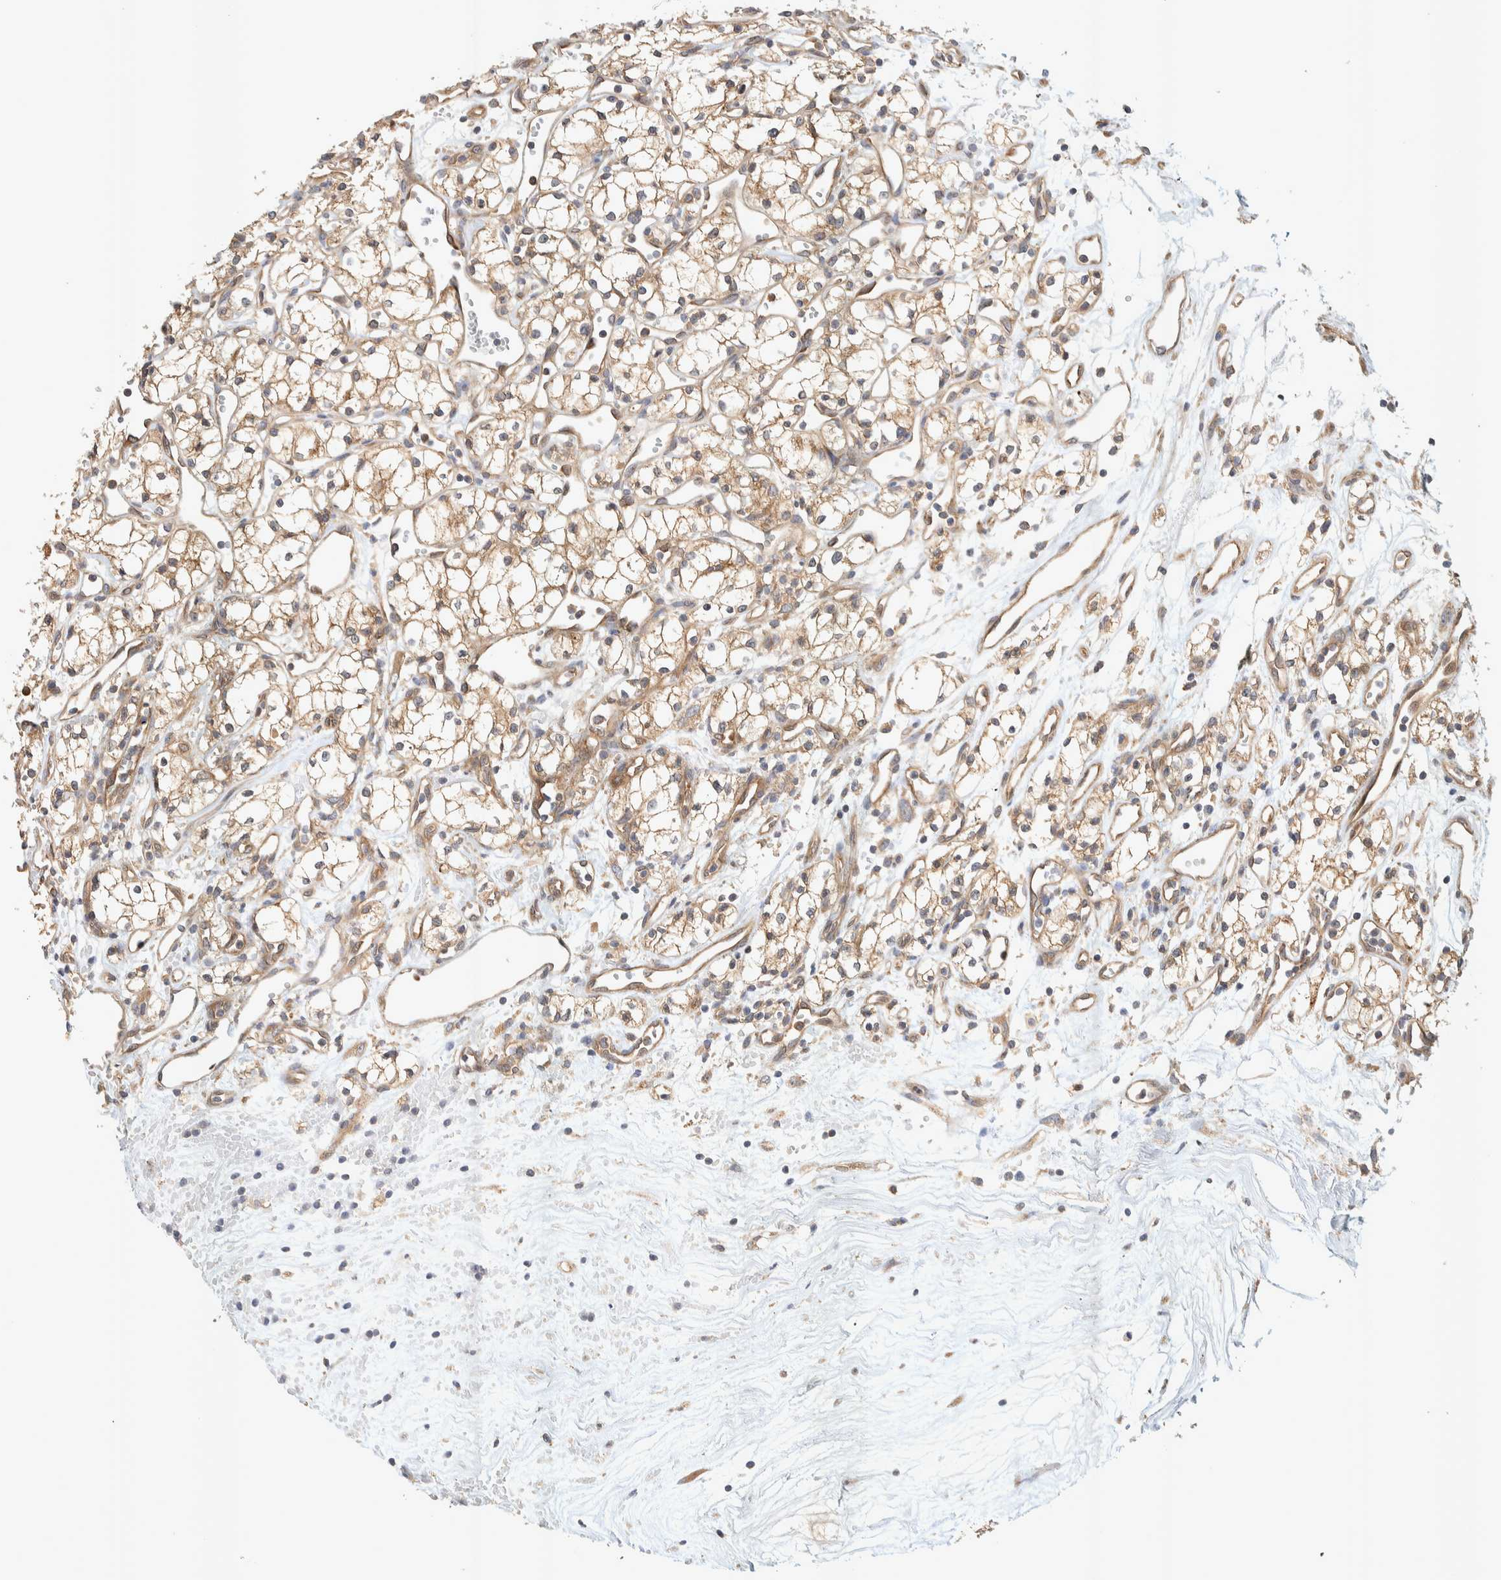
{"staining": {"intensity": "moderate", "quantity": ">75%", "location": "cytoplasmic/membranous"}, "tissue": "renal cancer", "cell_type": "Tumor cells", "image_type": "cancer", "snomed": [{"axis": "morphology", "description": "Adenocarcinoma, NOS"}, {"axis": "topography", "description": "Kidney"}], "caption": "Renal cancer (adenocarcinoma) tissue reveals moderate cytoplasmic/membranous staining in about >75% of tumor cells, visualized by immunohistochemistry.", "gene": "PXK", "patient": {"sex": "male", "age": 59}}